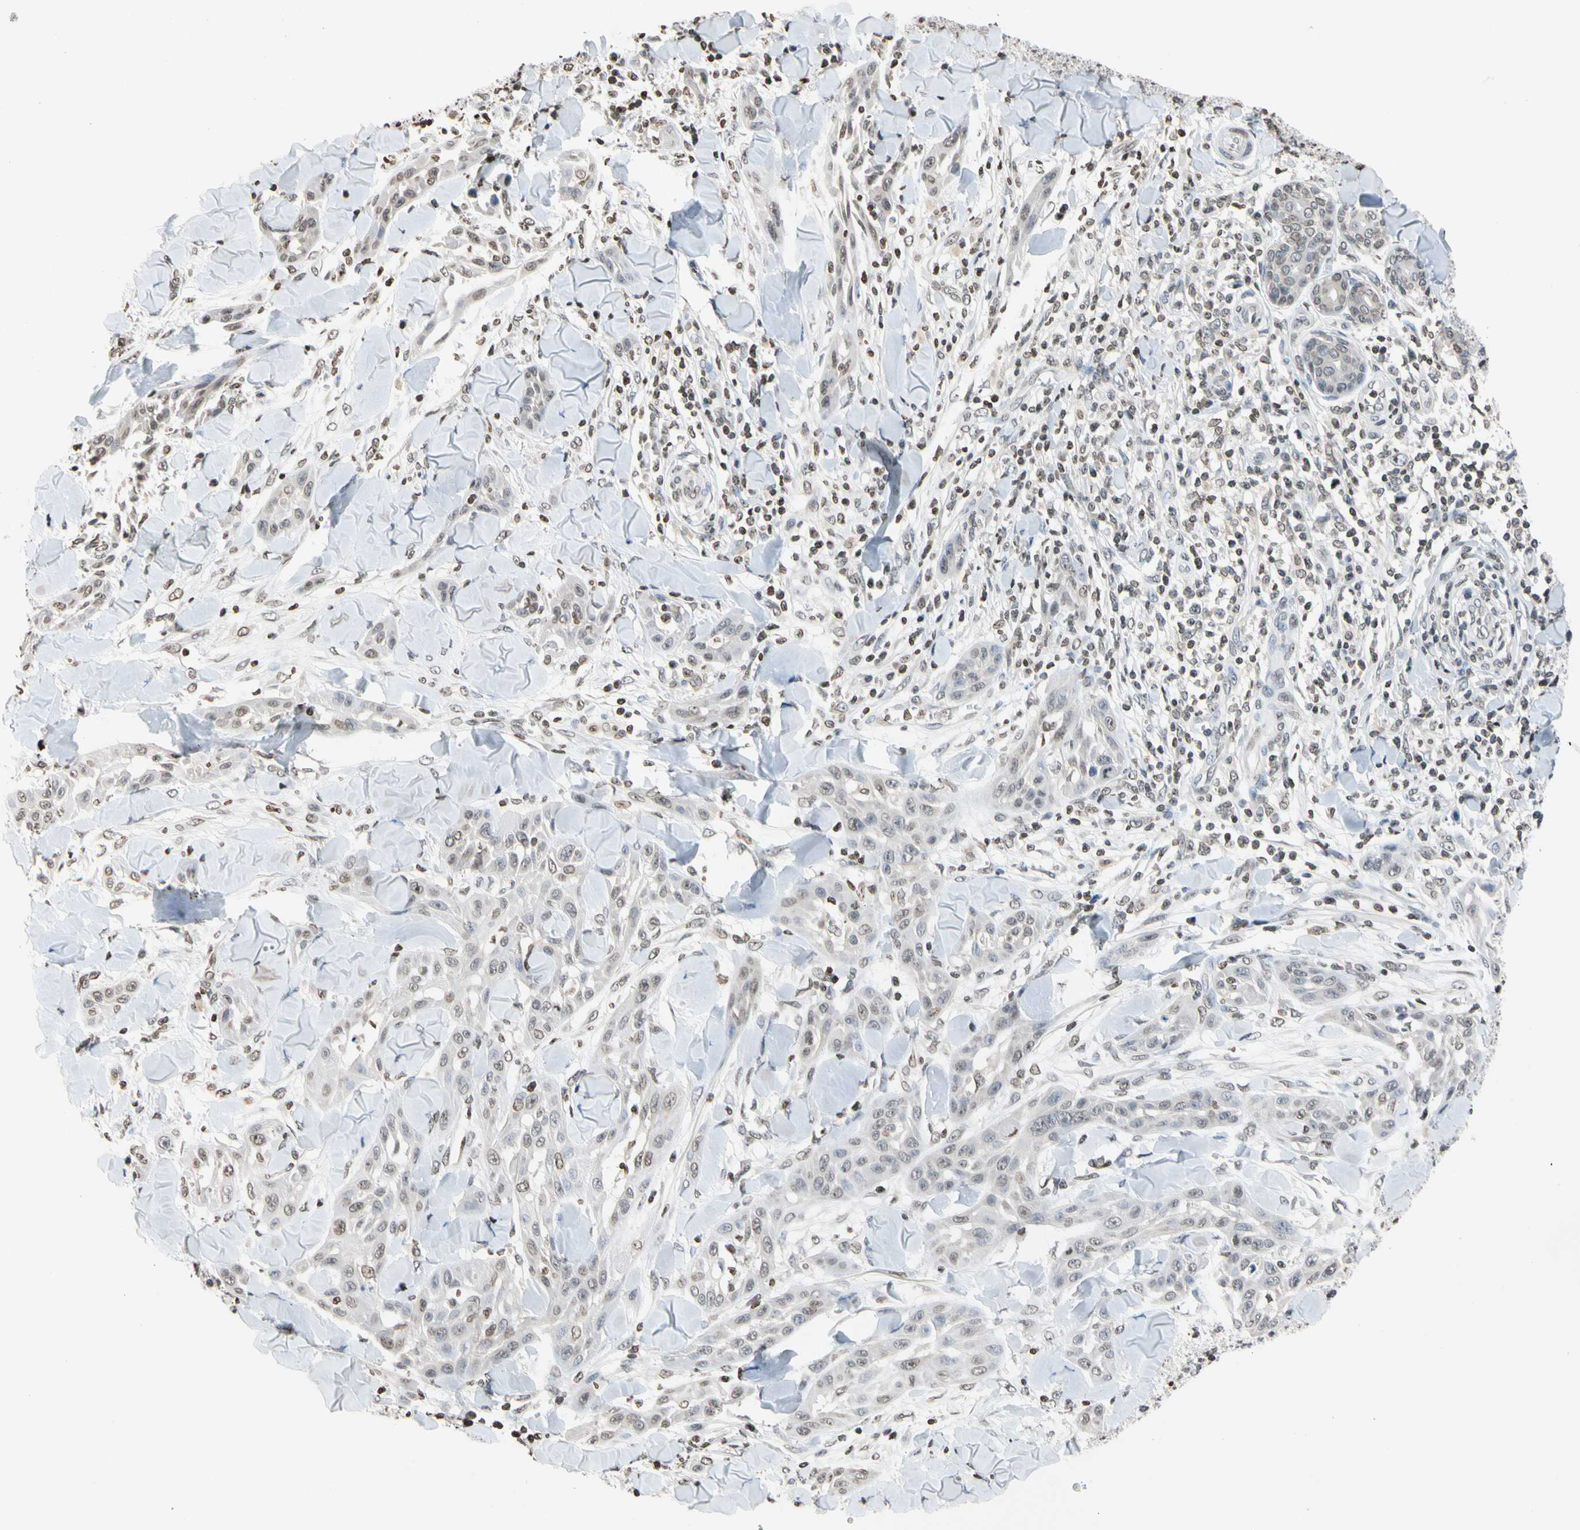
{"staining": {"intensity": "negative", "quantity": "none", "location": "none"}, "tissue": "skin cancer", "cell_type": "Tumor cells", "image_type": "cancer", "snomed": [{"axis": "morphology", "description": "Squamous cell carcinoma, NOS"}, {"axis": "topography", "description": "Skin"}], "caption": "An image of human skin cancer (squamous cell carcinoma) is negative for staining in tumor cells.", "gene": "GPX4", "patient": {"sex": "male", "age": 24}}